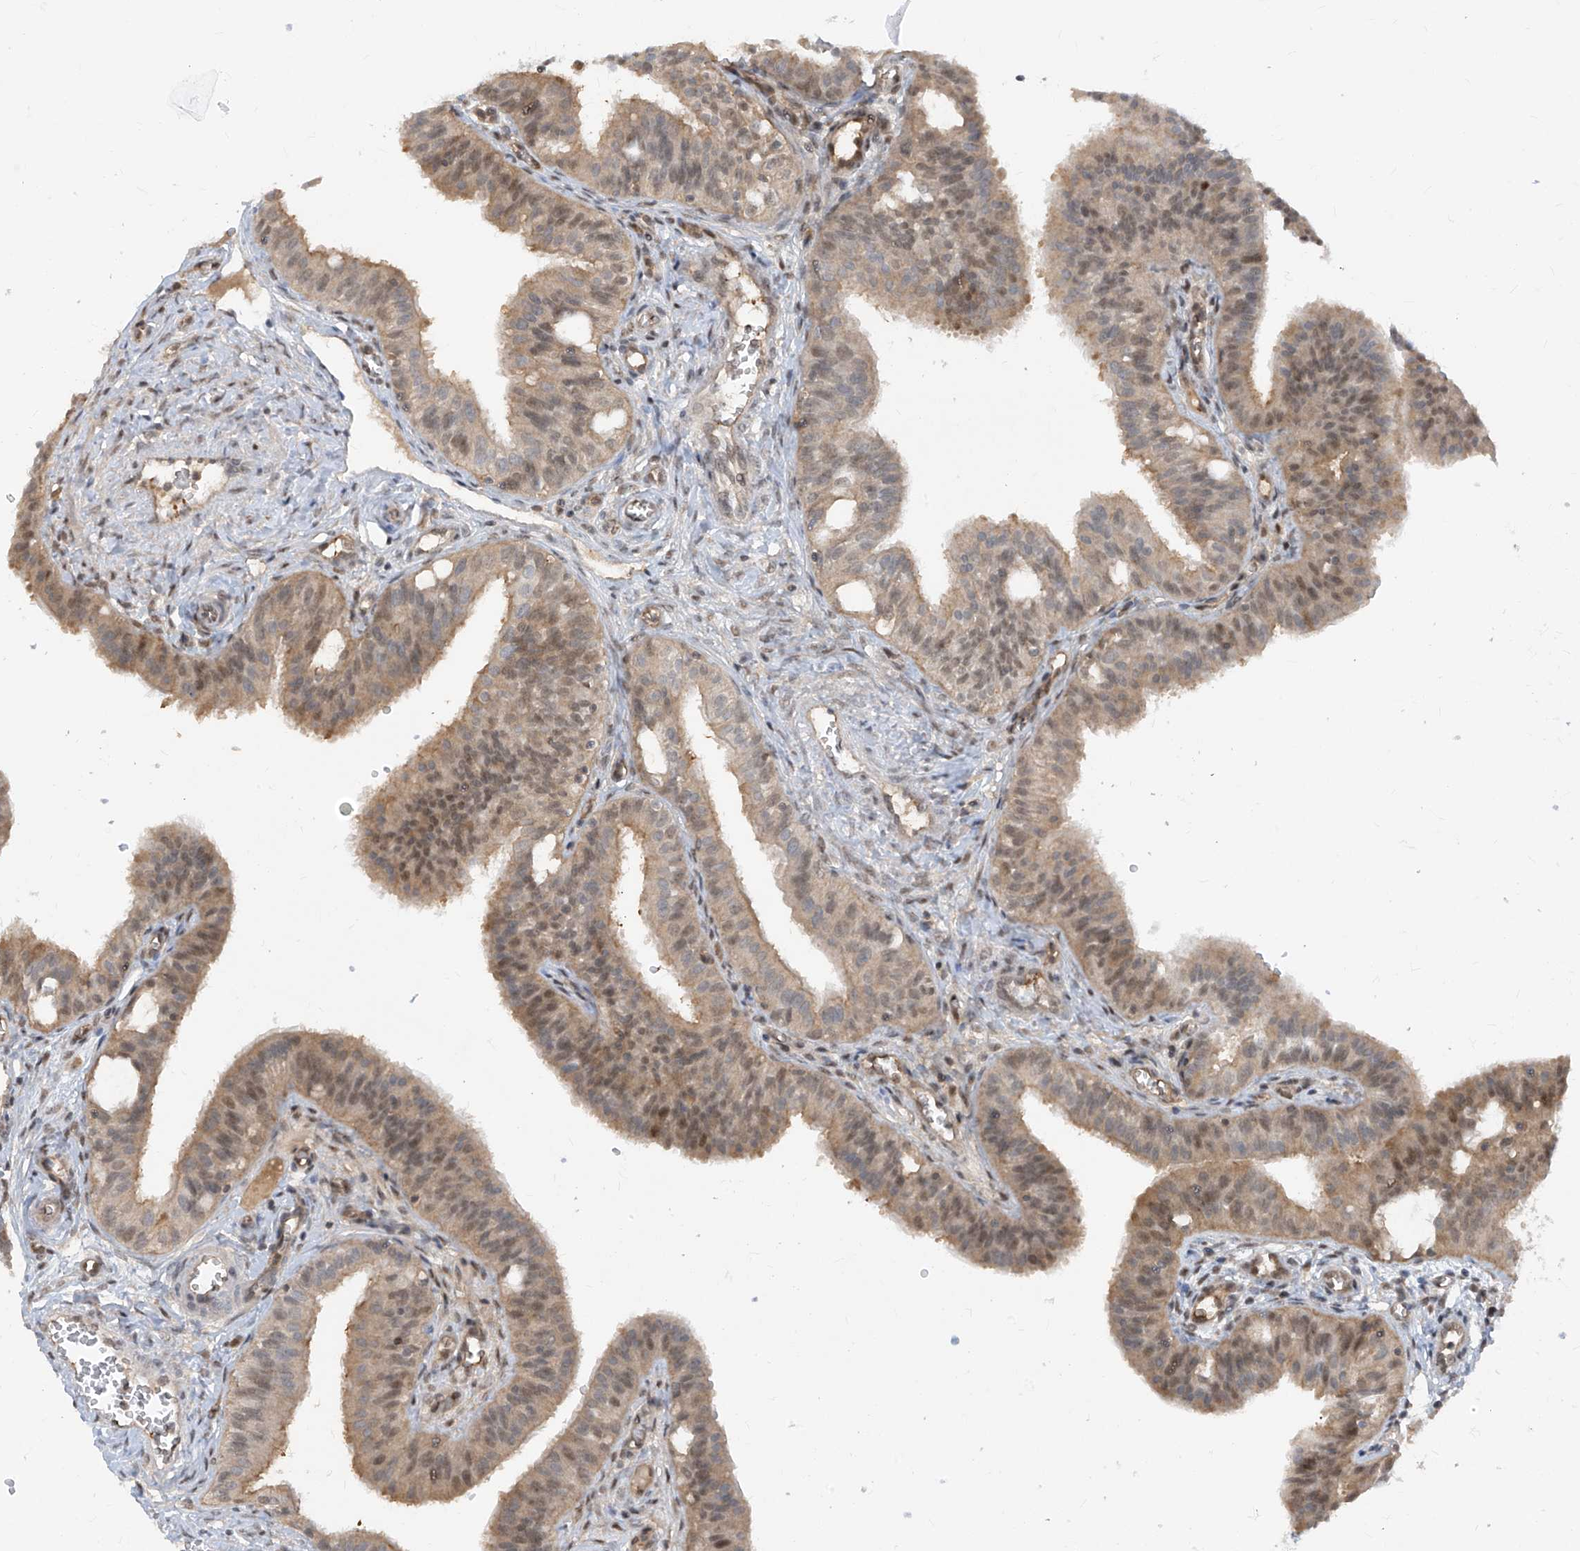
{"staining": {"intensity": "moderate", "quantity": "25%-75%", "location": "cytoplasmic/membranous,nuclear"}, "tissue": "fallopian tube", "cell_type": "Glandular cells", "image_type": "normal", "snomed": [{"axis": "morphology", "description": "Normal tissue, NOS"}, {"axis": "topography", "description": "Fallopian tube"}, {"axis": "topography", "description": "Ovary"}], "caption": "Human fallopian tube stained with a protein marker reveals moderate staining in glandular cells.", "gene": "ZNF358", "patient": {"sex": "female", "age": 42}}